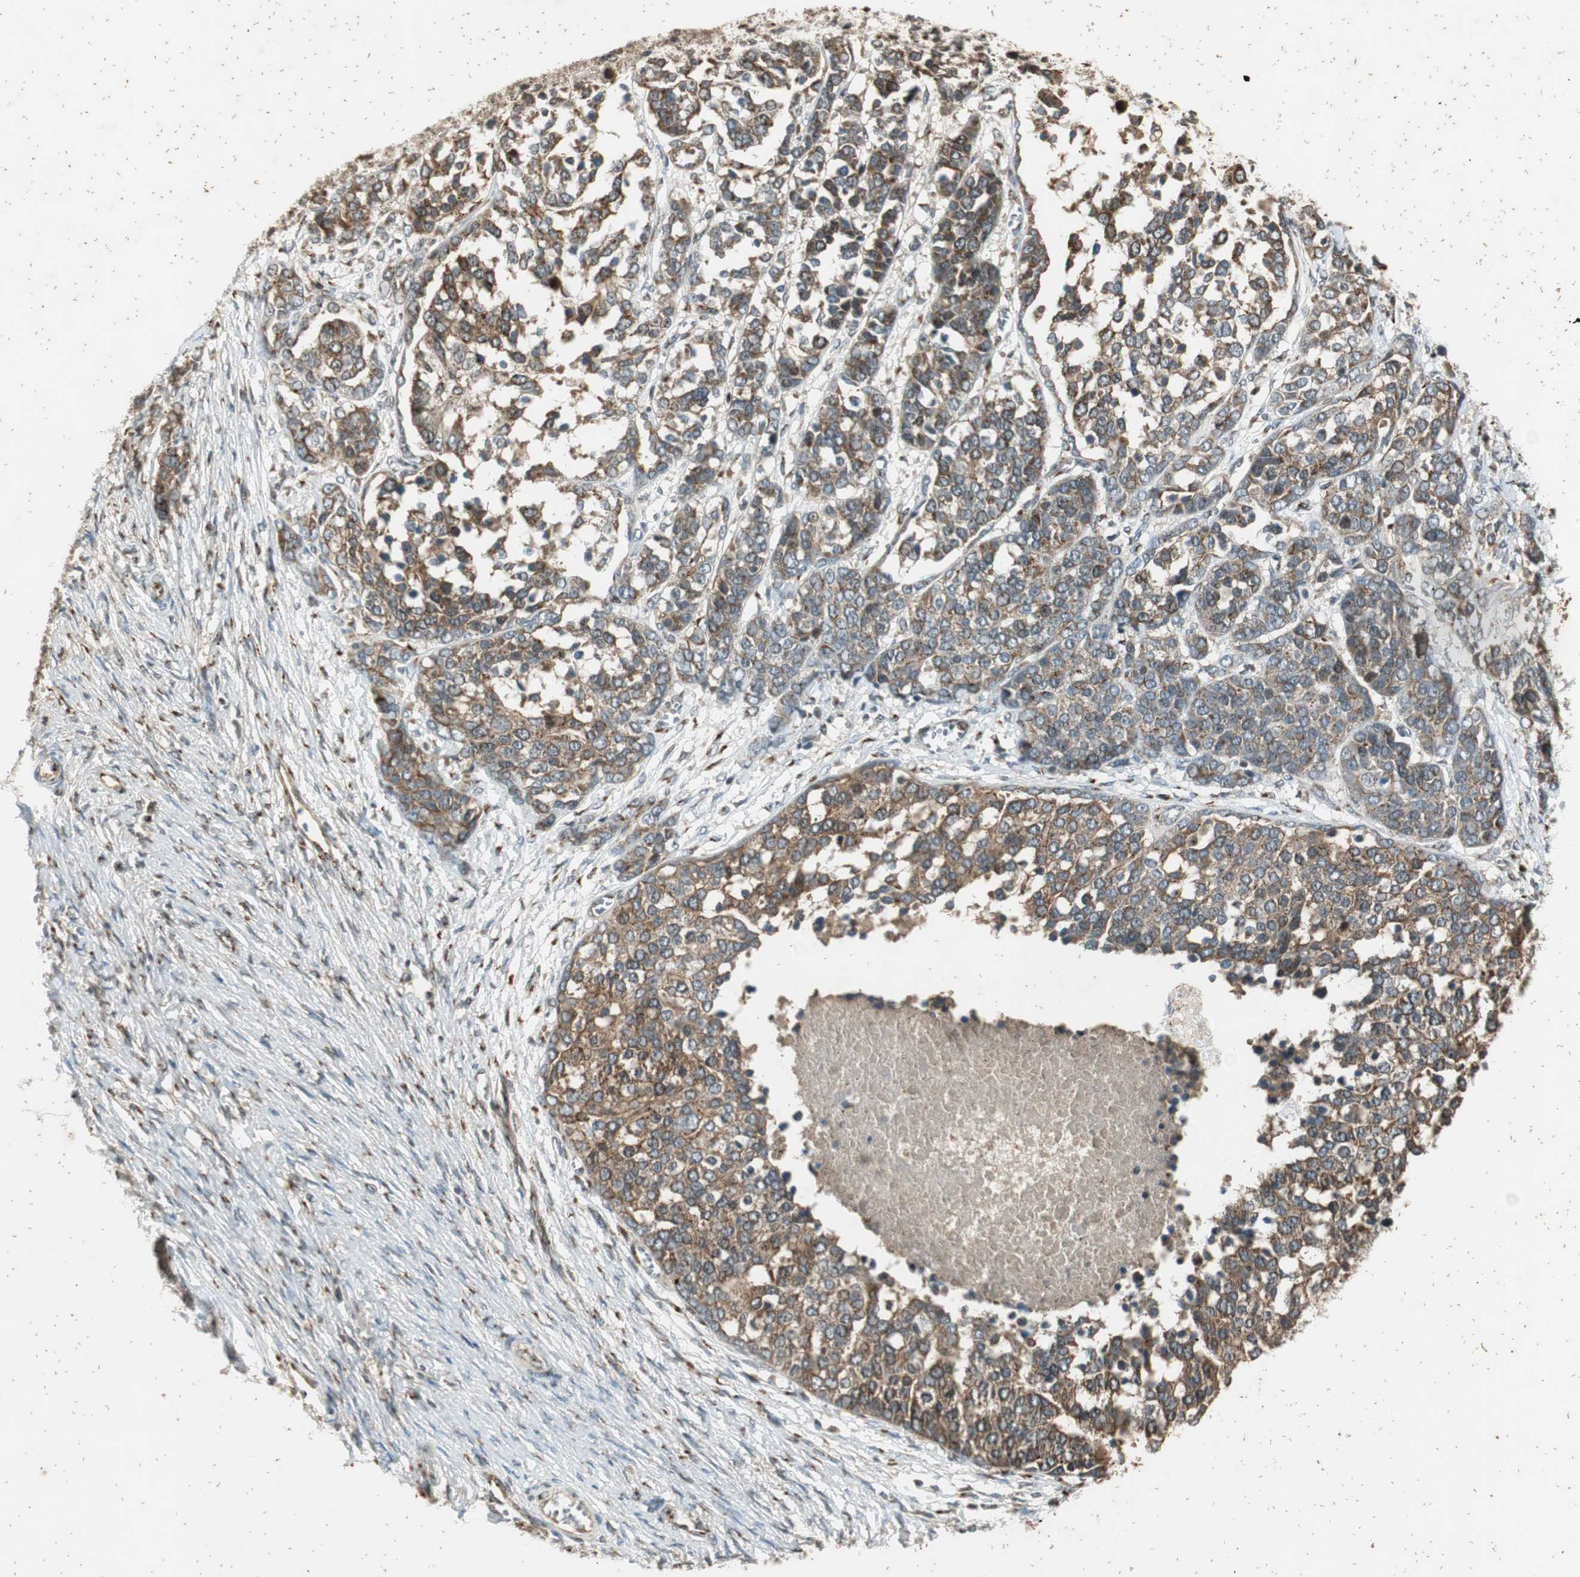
{"staining": {"intensity": "weak", "quantity": ">75%", "location": "cytoplasmic/membranous"}, "tissue": "ovarian cancer", "cell_type": "Tumor cells", "image_type": "cancer", "snomed": [{"axis": "morphology", "description": "Cystadenocarcinoma, serous, NOS"}, {"axis": "topography", "description": "Ovary"}], "caption": "Ovarian serous cystadenocarcinoma stained with a protein marker shows weak staining in tumor cells.", "gene": "NEO1", "patient": {"sex": "female", "age": 44}}